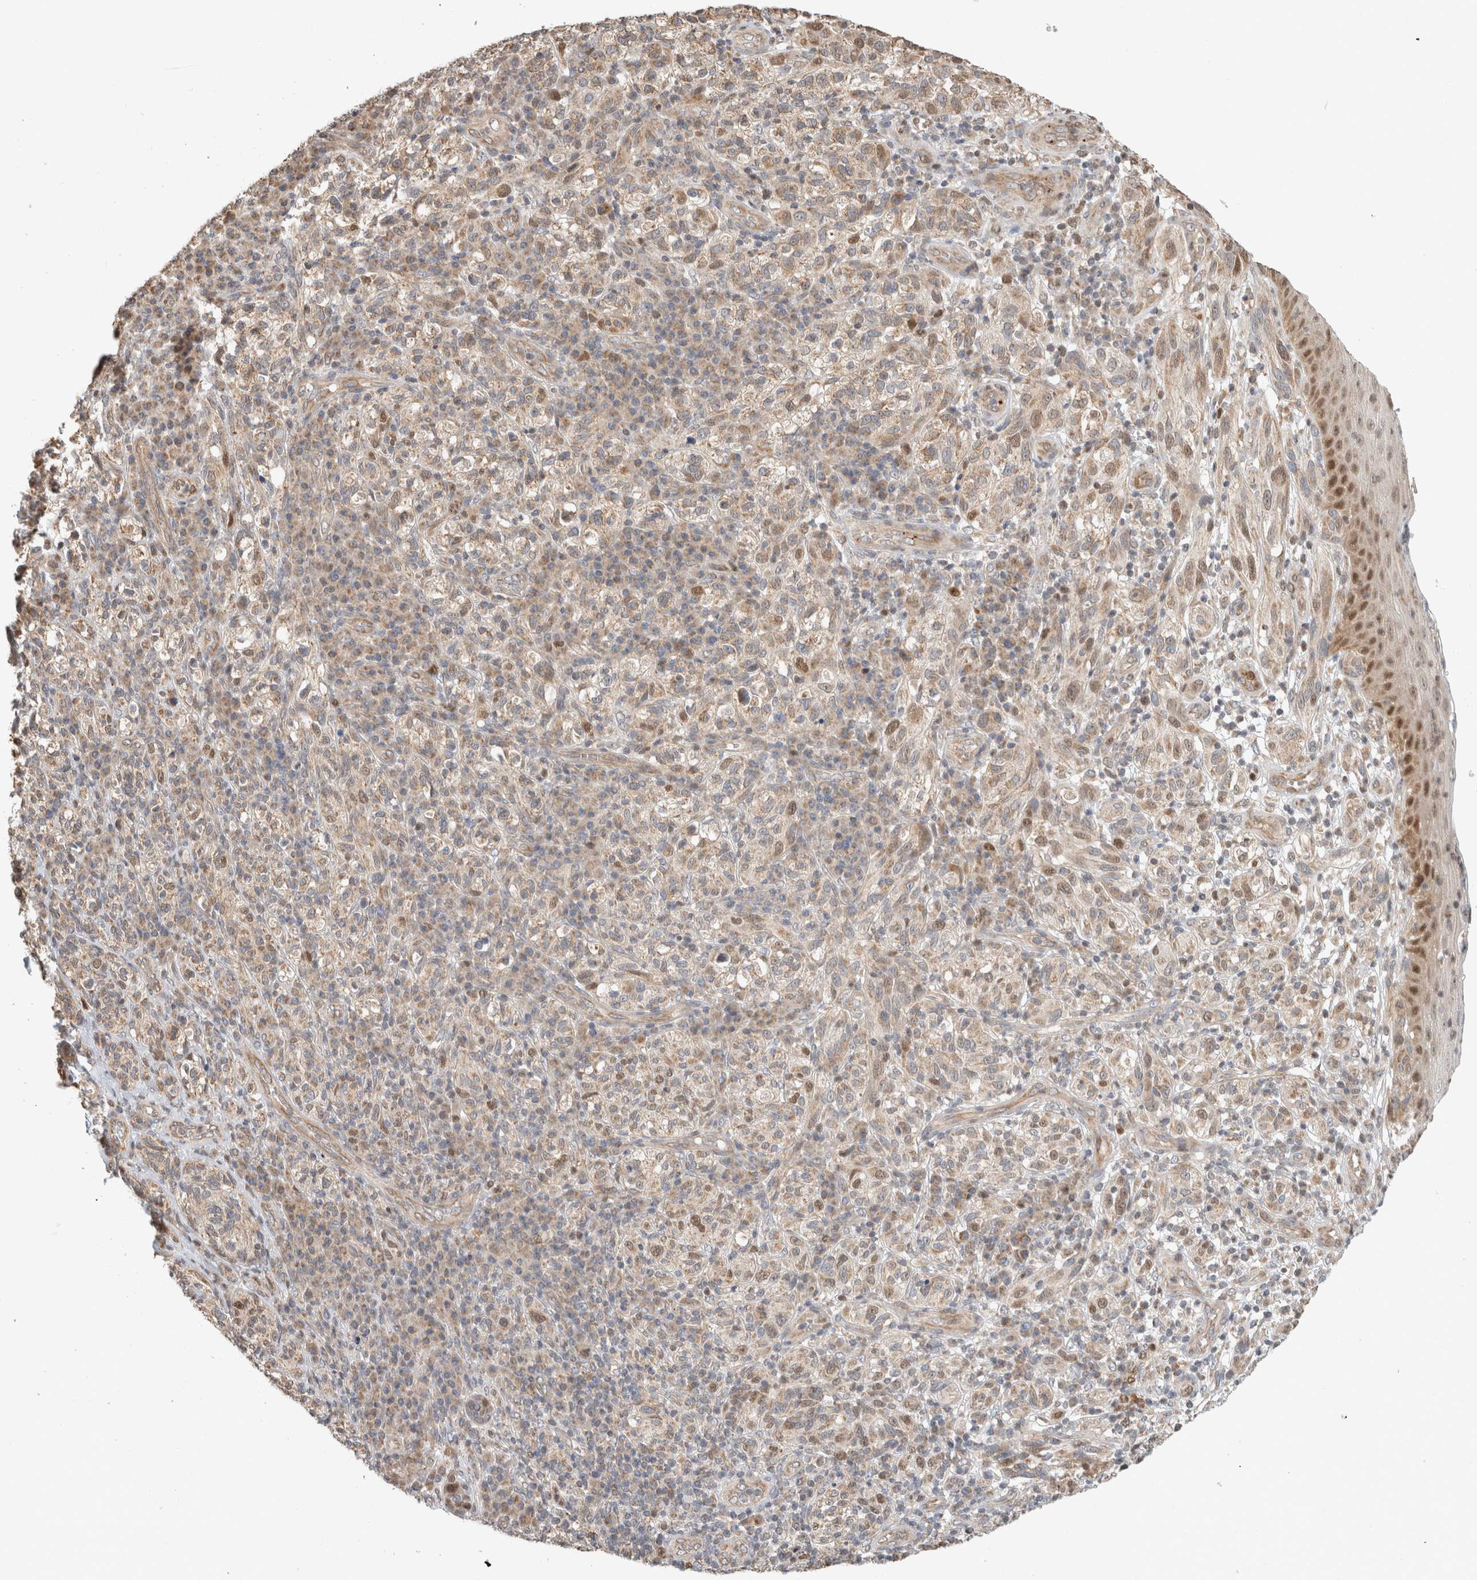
{"staining": {"intensity": "moderate", "quantity": "25%-75%", "location": "cytoplasmic/membranous,nuclear"}, "tissue": "melanoma", "cell_type": "Tumor cells", "image_type": "cancer", "snomed": [{"axis": "morphology", "description": "Malignant melanoma, NOS"}, {"axis": "topography", "description": "Skin"}], "caption": "Protein expression analysis of human malignant melanoma reveals moderate cytoplasmic/membranous and nuclear expression in about 25%-75% of tumor cells.", "gene": "GINS4", "patient": {"sex": "female", "age": 73}}